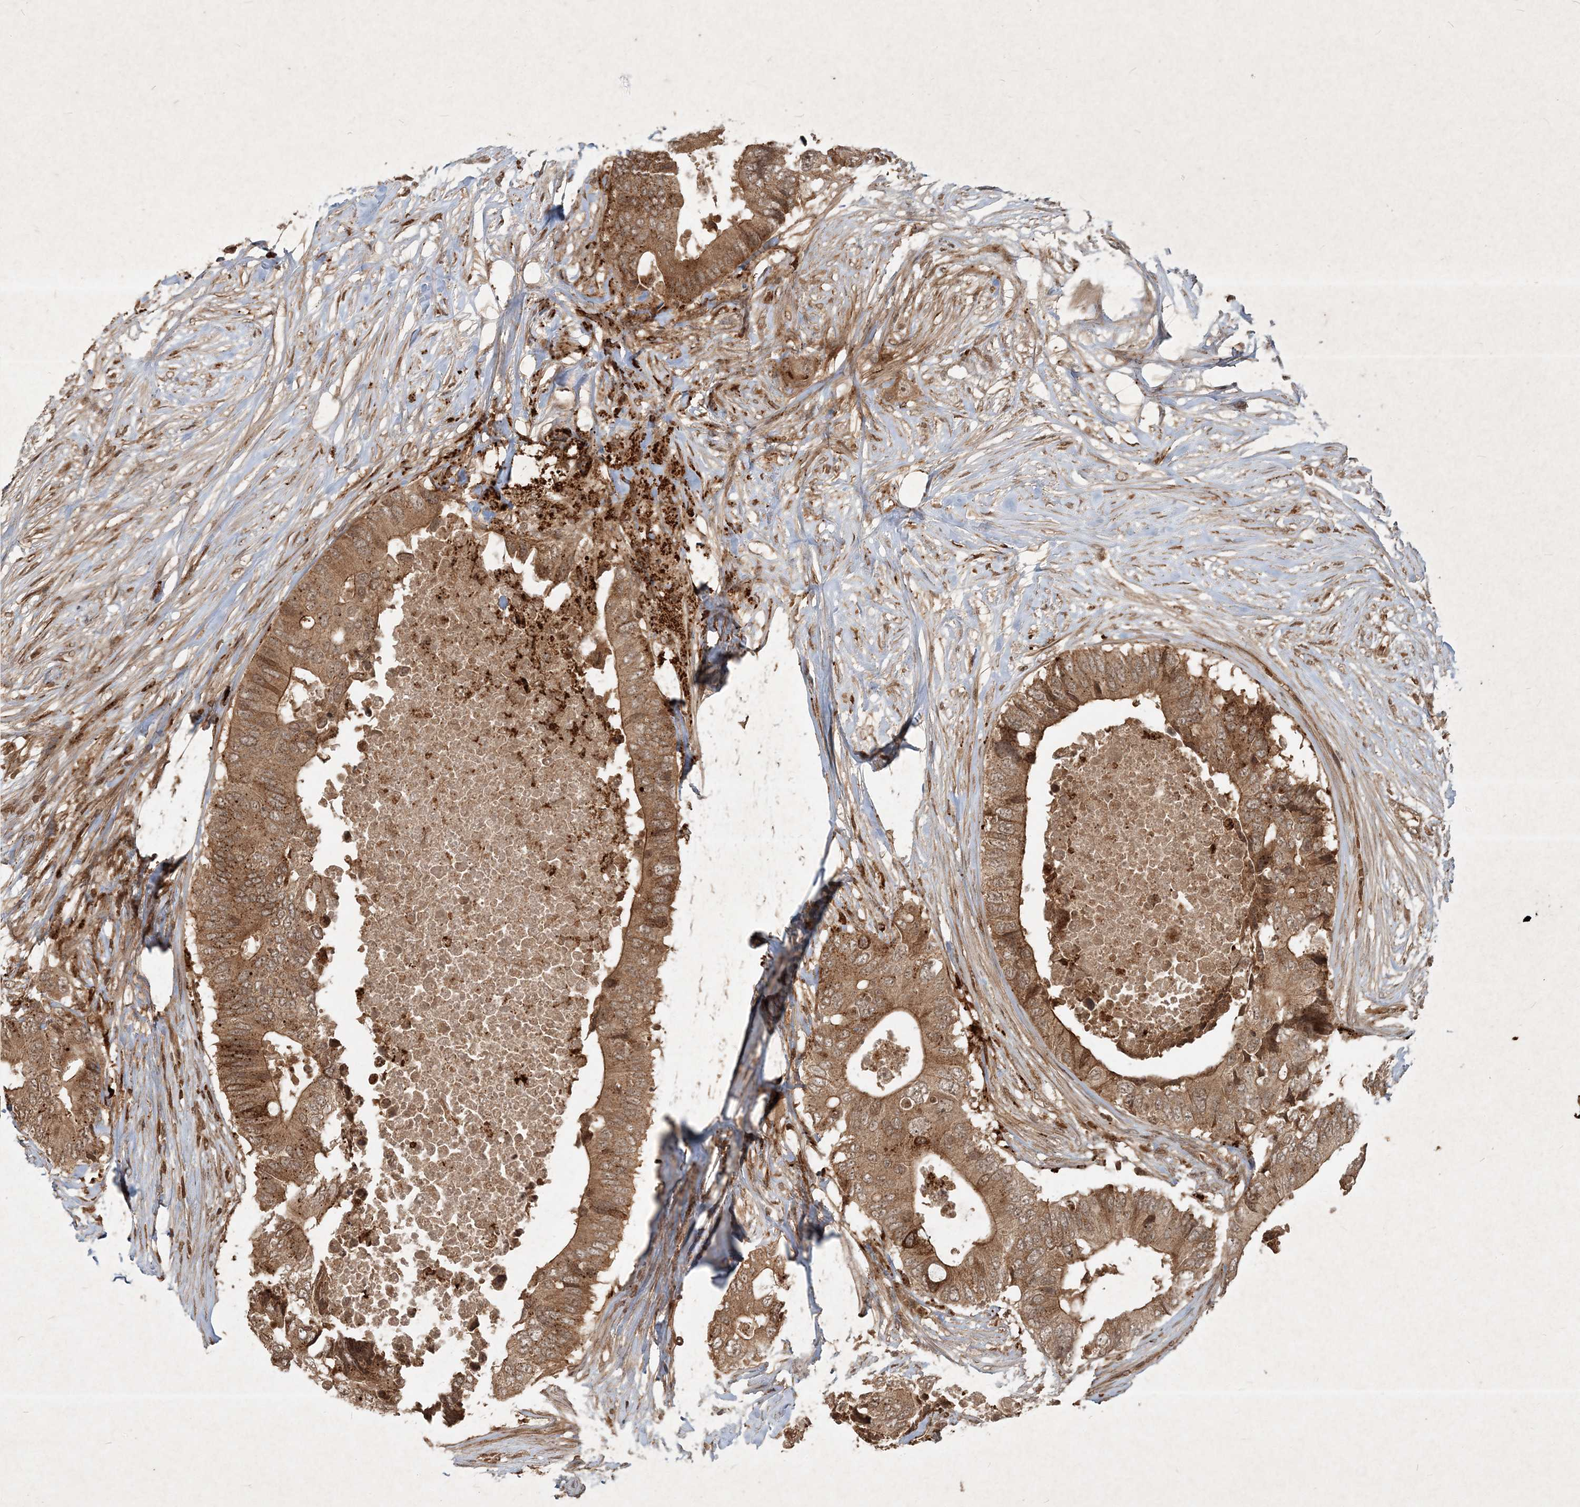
{"staining": {"intensity": "moderate", "quantity": ">75%", "location": "cytoplasmic/membranous"}, "tissue": "colorectal cancer", "cell_type": "Tumor cells", "image_type": "cancer", "snomed": [{"axis": "morphology", "description": "Adenocarcinoma, NOS"}, {"axis": "topography", "description": "Colon"}], "caption": "Colorectal cancer tissue reveals moderate cytoplasmic/membranous positivity in about >75% of tumor cells", "gene": "NARS1", "patient": {"sex": "male", "age": 71}}